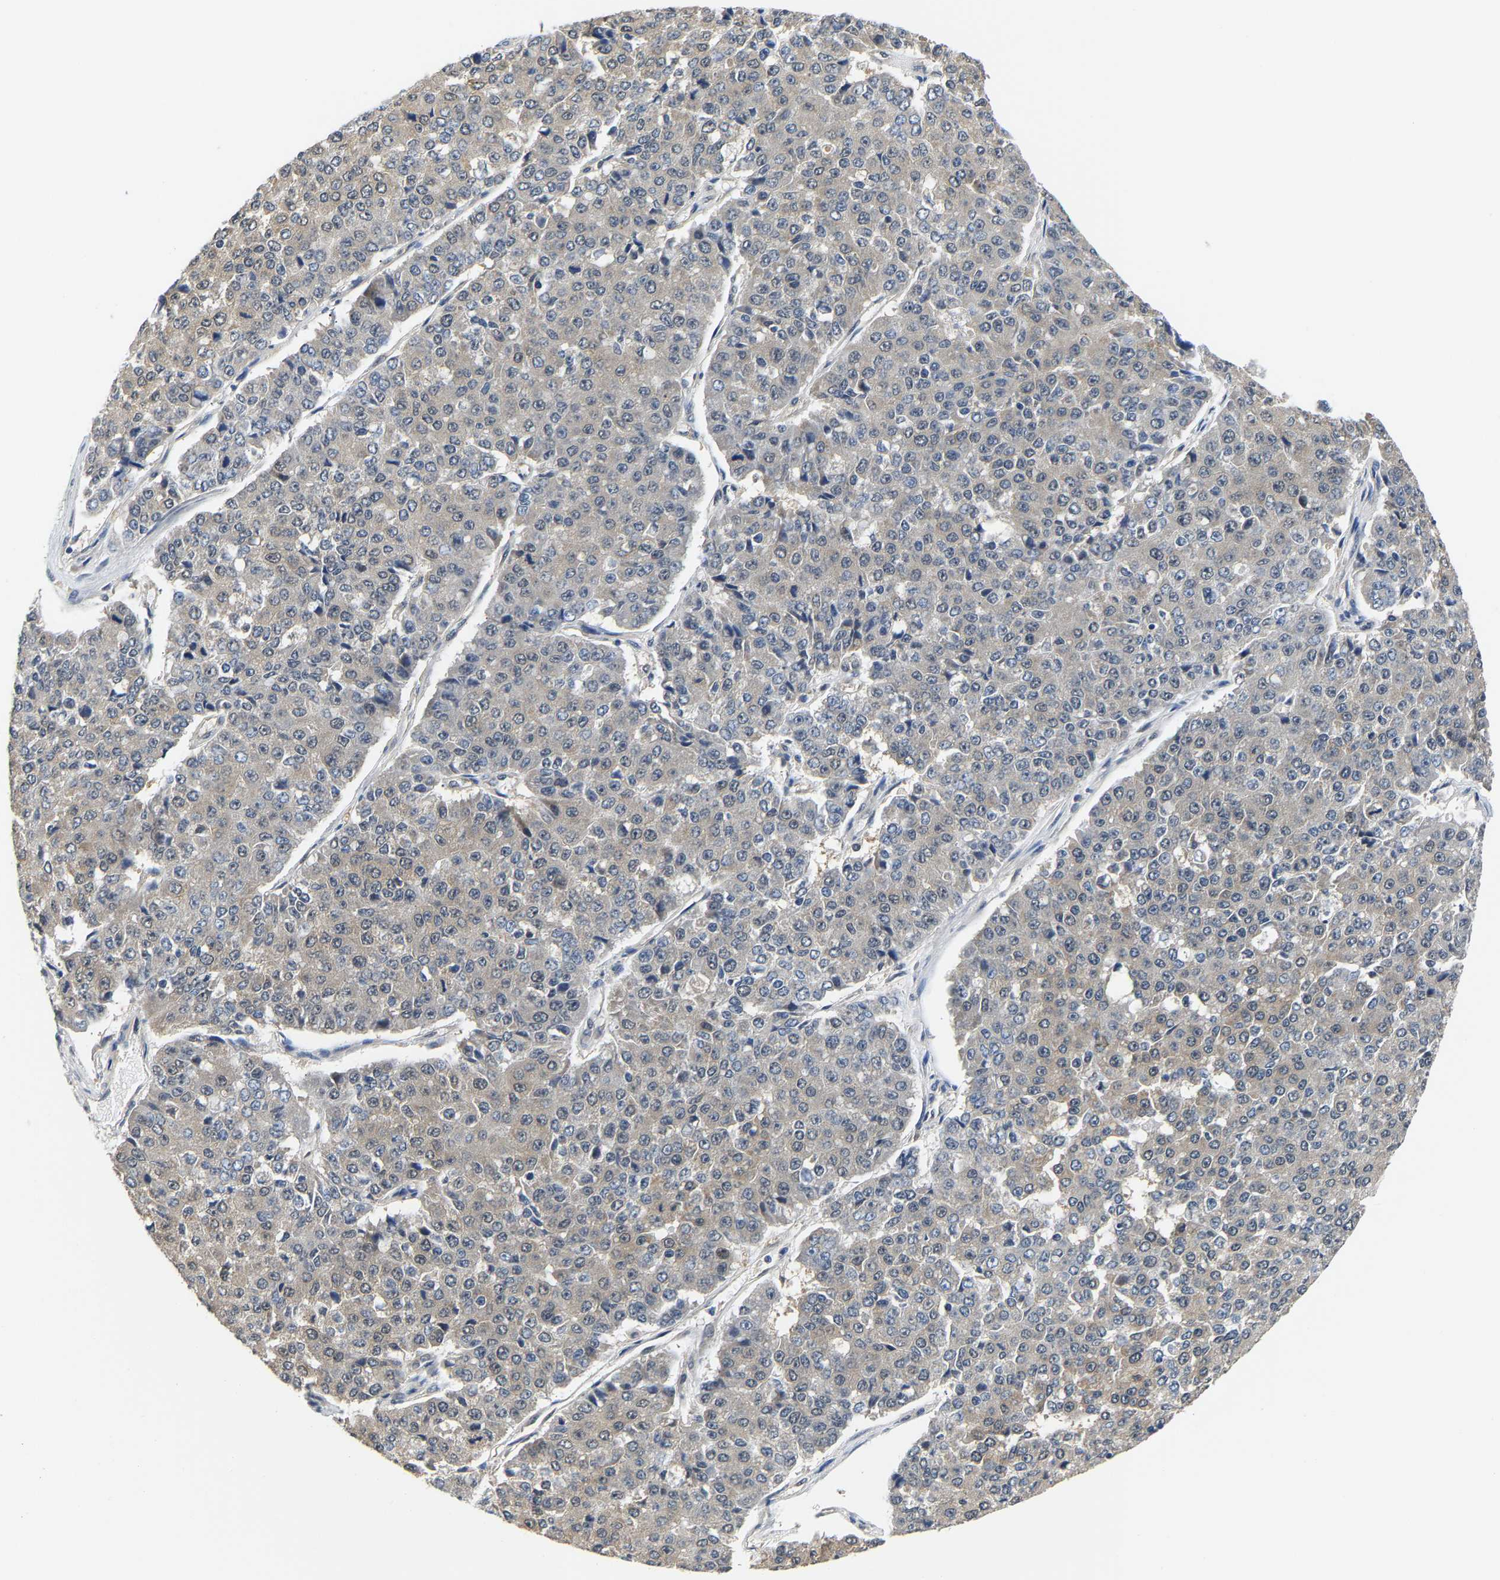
{"staining": {"intensity": "weak", "quantity": "25%-75%", "location": "cytoplasmic/membranous"}, "tissue": "pancreatic cancer", "cell_type": "Tumor cells", "image_type": "cancer", "snomed": [{"axis": "morphology", "description": "Adenocarcinoma, NOS"}, {"axis": "topography", "description": "Pancreas"}], "caption": "IHC of adenocarcinoma (pancreatic) demonstrates low levels of weak cytoplasmic/membranous positivity in about 25%-75% of tumor cells.", "gene": "ARHGEF12", "patient": {"sex": "male", "age": 50}}